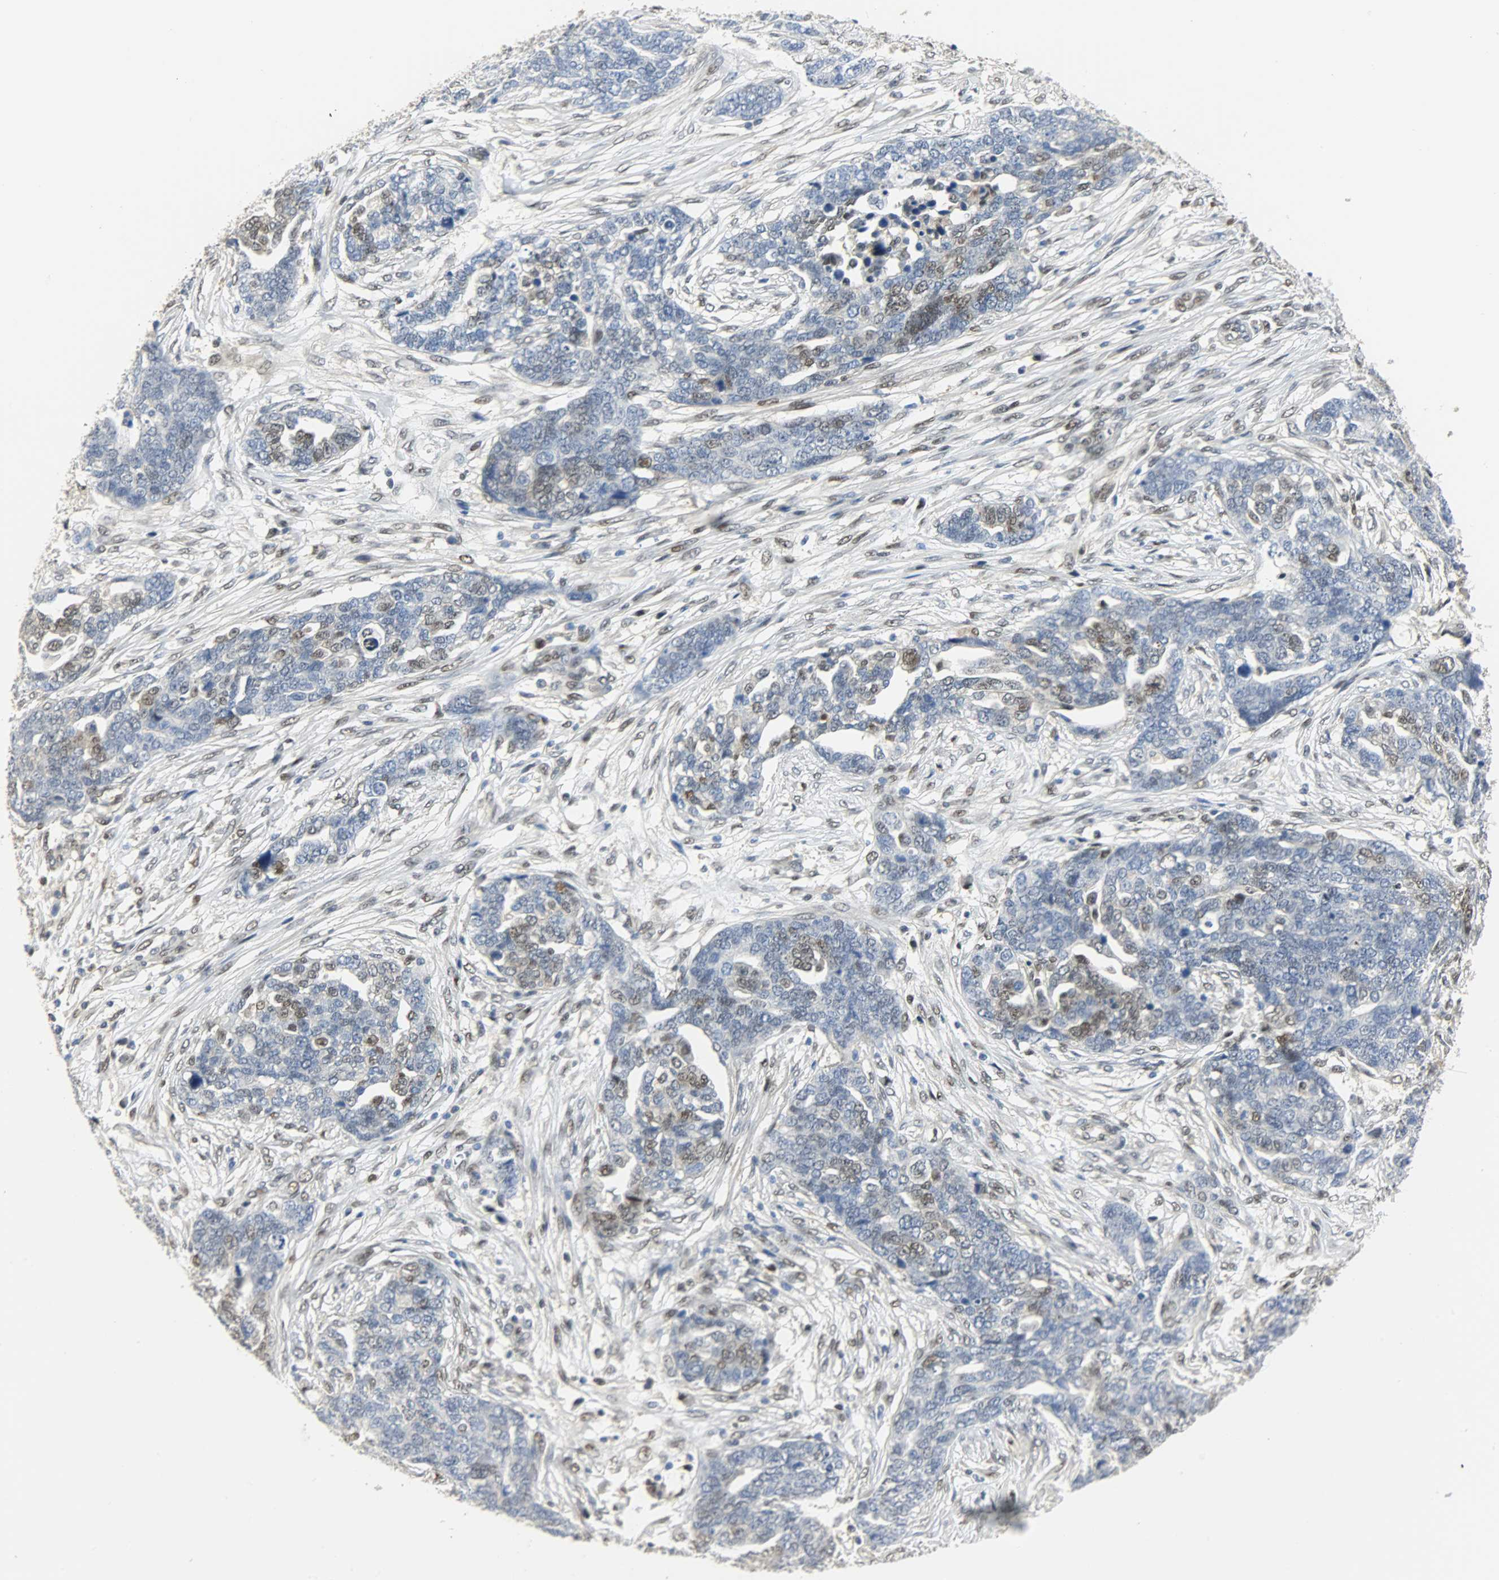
{"staining": {"intensity": "moderate", "quantity": "<25%", "location": "nuclear"}, "tissue": "ovarian cancer", "cell_type": "Tumor cells", "image_type": "cancer", "snomed": [{"axis": "morphology", "description": "Normal tissue, NOS"}, {"axis": "morphology", "description": "Cystadenocarcinoma, serous, NOS"}, {"axis": "topography", "description": "Fallopian tube"}, {"axis": "topography", "description": "Ovary"}], "caption": "Immunohistochemistry (IHC) (DAB) staining of human serous cystadenocarcinoma (ovarian) reveals moderate nuclear protein staining in about <25% of tumor cells. The protein is shown in brown color, while the nuclei are stained blue.", "gene": "NPEPL1", "patient": {"sex": "female", "age": 56}}